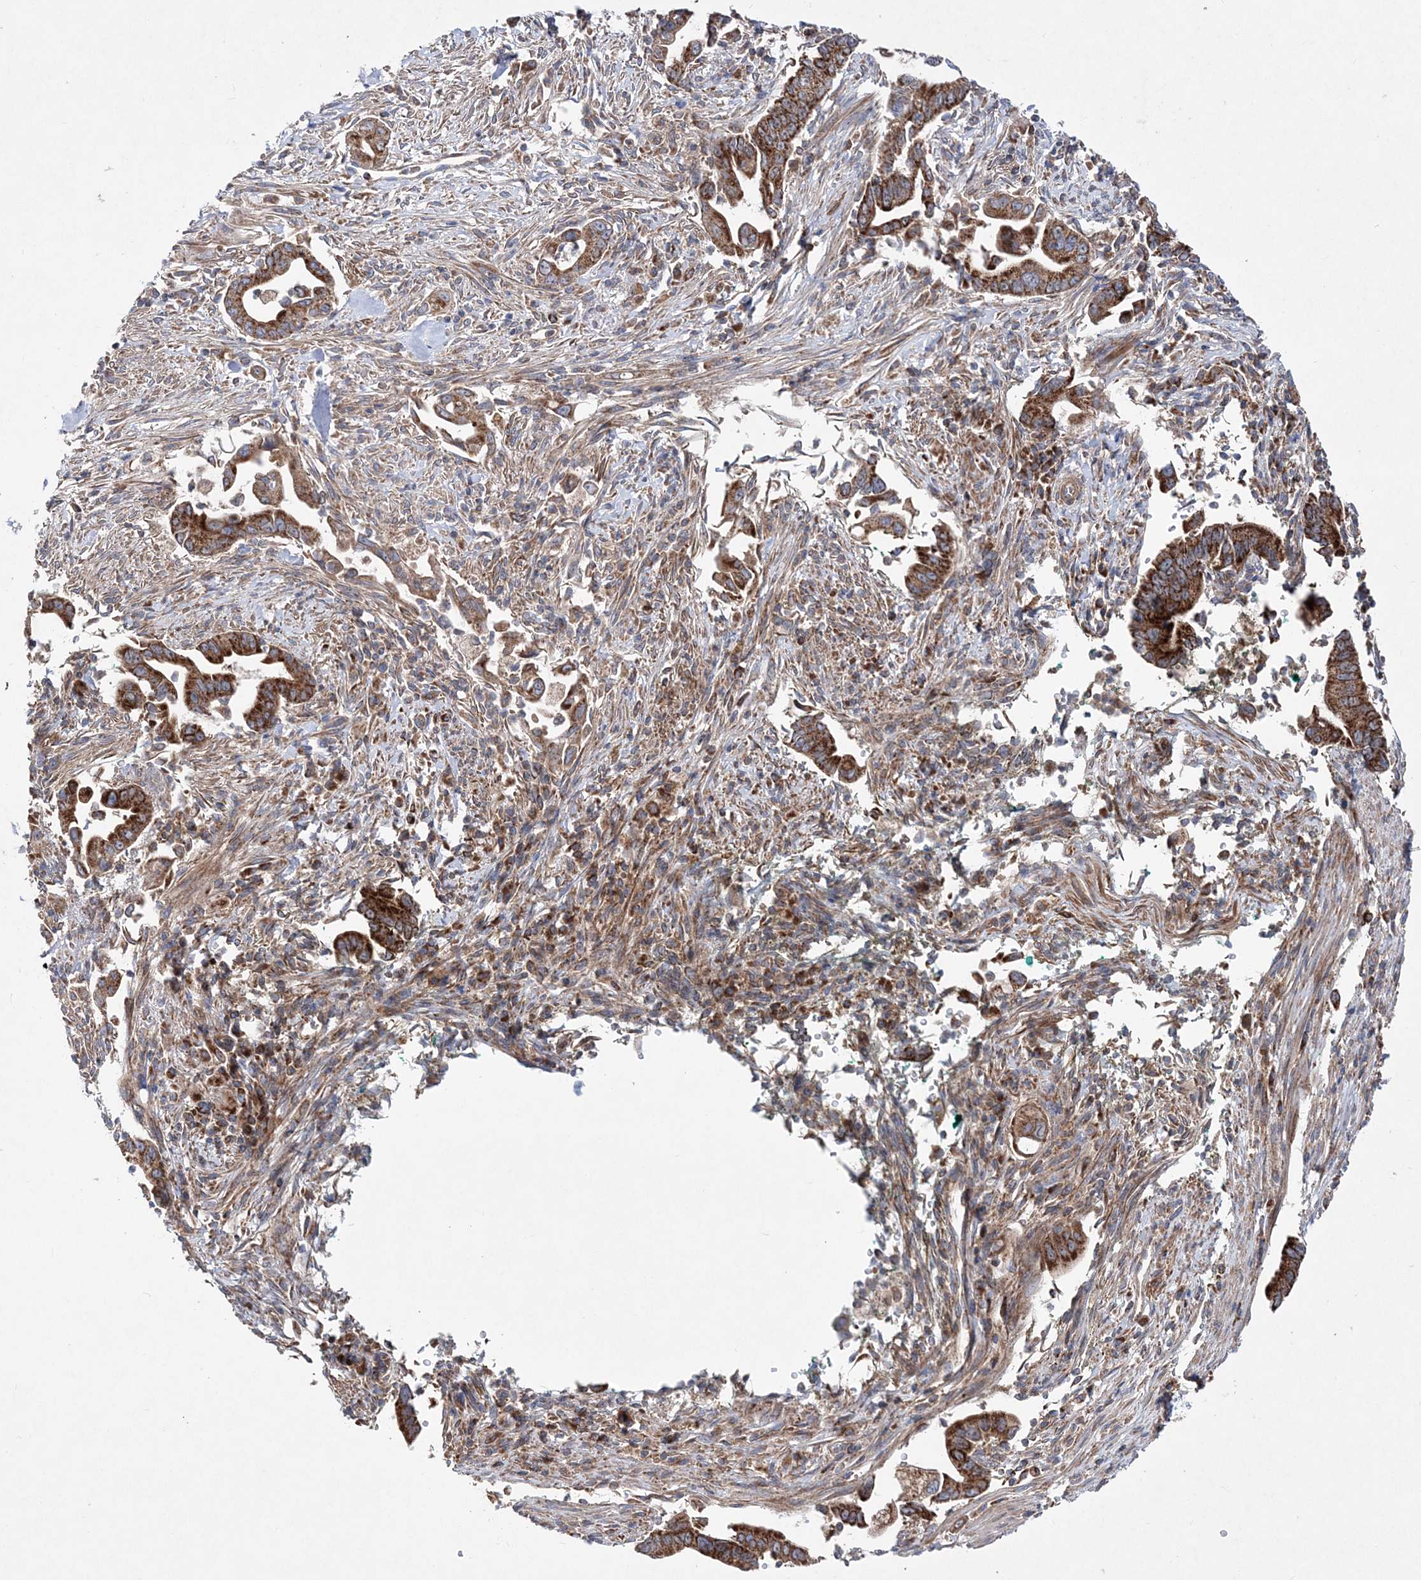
{"staining": {"intensity": "strong", "quantity": ">75%", "location": "cytoplasmic/membranous"}, "tissue": "pancreatic cancer", "cell_type": "Tumor cells", "image_type": "cancer", "snomed": [{"axis": "morphology", "description": "Adenocarcinoma, NOS"}, {"axis": "topography", "description": "Pancreas"}], "caption": "The immunohistochemical stain labels strong cytoplasmic/membranous expression in tumor cells of adenocarcinoma (pancreatic) tissue.", "gene": "NGLY1", "patient": {"sex": "male", "age": 78}}